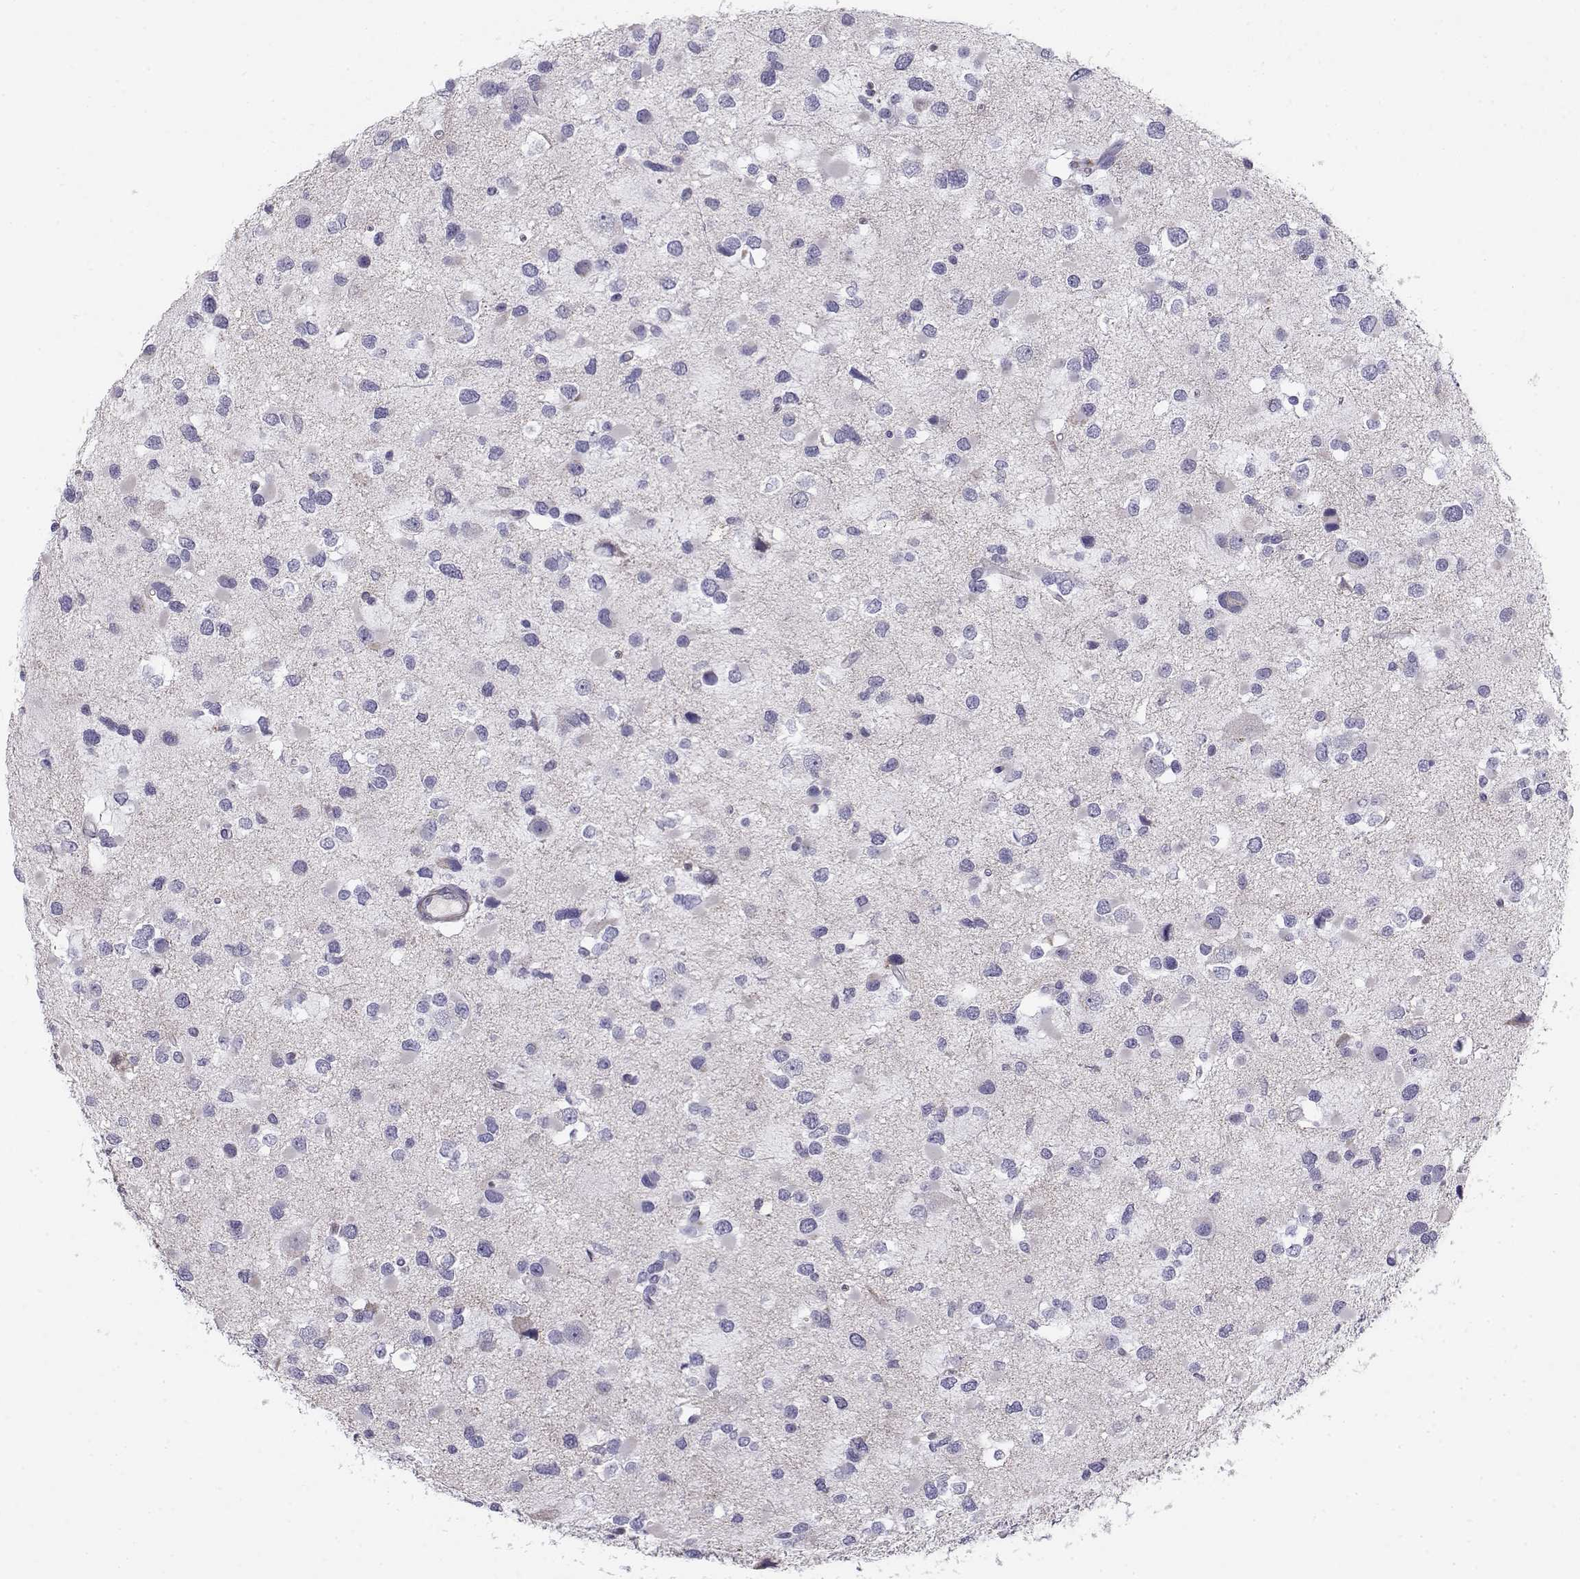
{"staining": {"intensity": "negative", "quantity": "none", "location": "none"}, "tissue": "glioma", "cell_type": "Tumor cells", "image_type": "cancer", "snomed": [{"axis": "morphology", "description": "Glioma, malignant, Low grade"}, {"axis": "topography", "description": "Brain"}], "caption": "Tumor cells are negative for brown protein staining in glioma. The staining was performed using DAB (3,3'-diaminobenzidine) to visualize the protein expression in brown, while the nuclei were stained in blue with hematoxylin (Magnification: 20x).", "gene": "CREB3L3", "patient": {"sex": "female", "age": 32}}